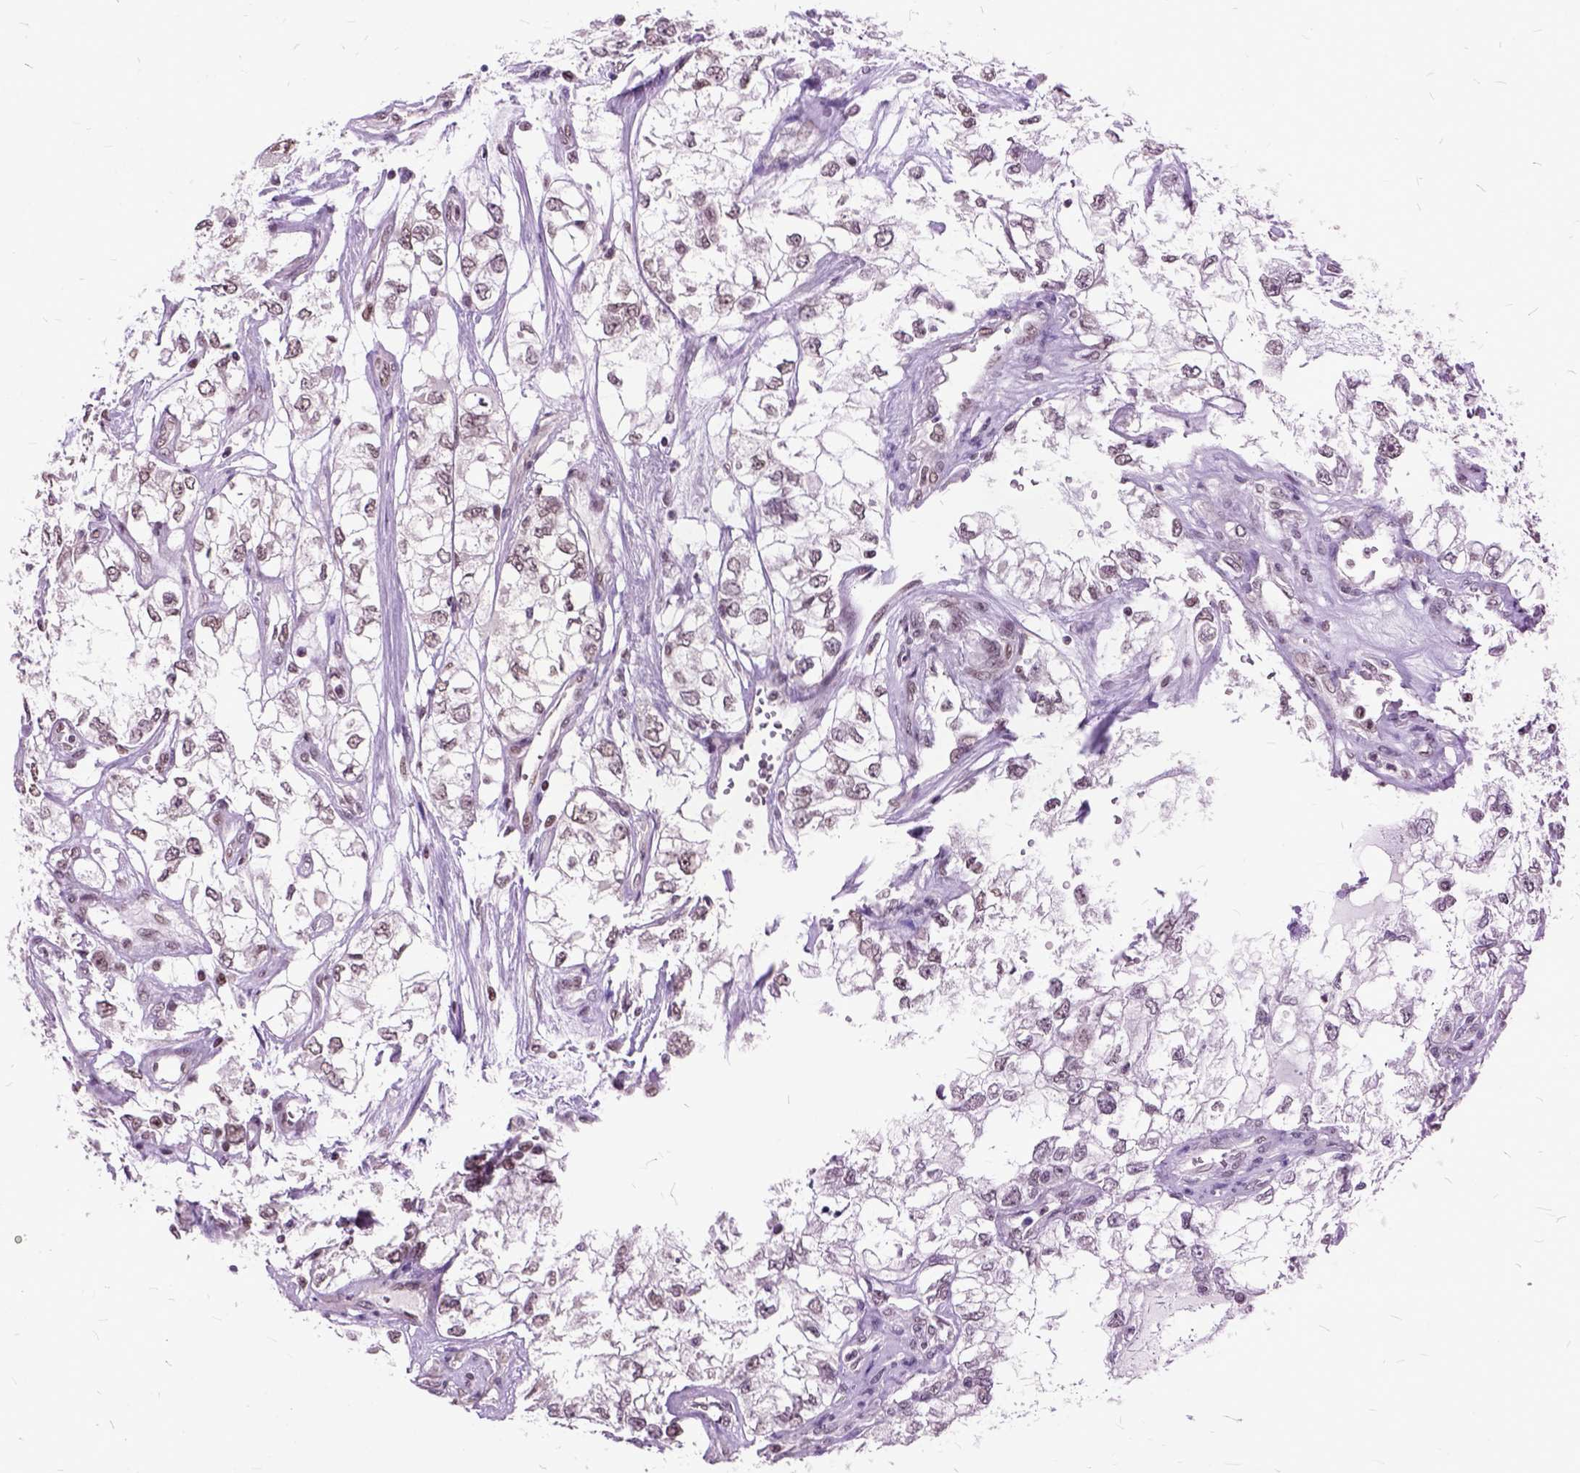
{"staining": {"intensity": "weak", "quantity": ">75%", "location": "nuclear"}, "tissue": "renal cancer", "cell_type": "Tumor cells", "image_type": "cancer", "snomed": [{"axis": "morphology", "description": "Adenocarcinoma, NOS"}, {"axis": "topography", "description": "Kidney"}], "caption": "A micrograph showing weak nuclear positivity in about >75% of tumor cells in renal cancer, as visualized by brown immunohistochemical staining.", "gene": "ORC5", "patient": {"sex": "female", "age": 59}}